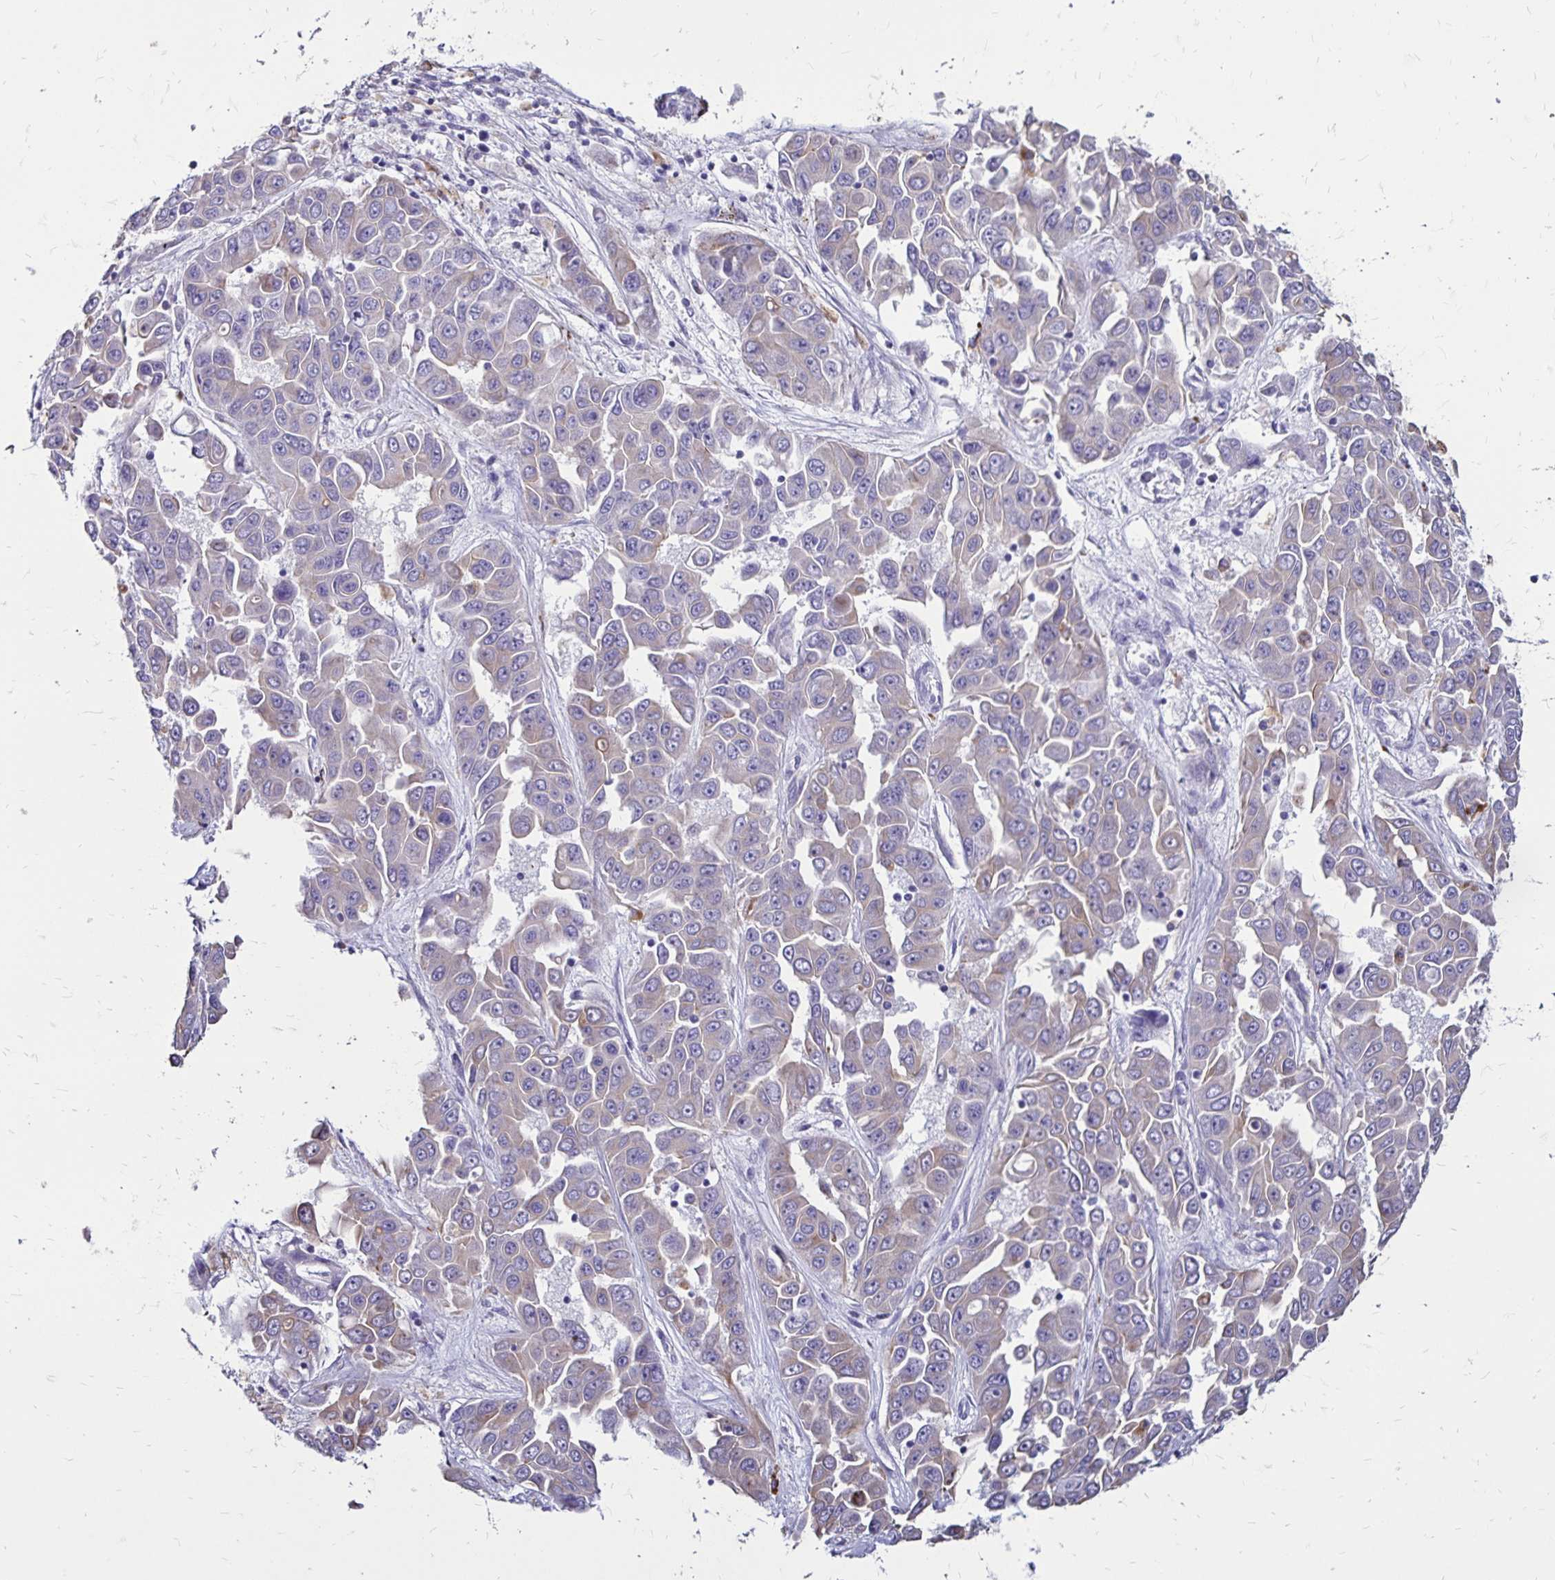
{"staining": {"intensity": "weak", "quantity": "25%-75%", "location": "cytoplasmic/membranous"}, "tissue": "liver cancer", "cell_type": "Tumor cells", "image_type": "cancer", "snomed": [{"axis": "morphology", "description": "Cholangiocarcinoma"}, {"axis": "topography", "description": "Liver"}], "caption": "Immunohistochemical staining of liver cancer displays low levels of weak cytoplasmic/membranous protein expression in about 25%-75% of tumor cells. (DAB (3,3'-diaminobenzidine) IHC with brightfield microscopy, high magnification).", "gene": "EVPL", "patient": {"sex": "female", "age": 52}}